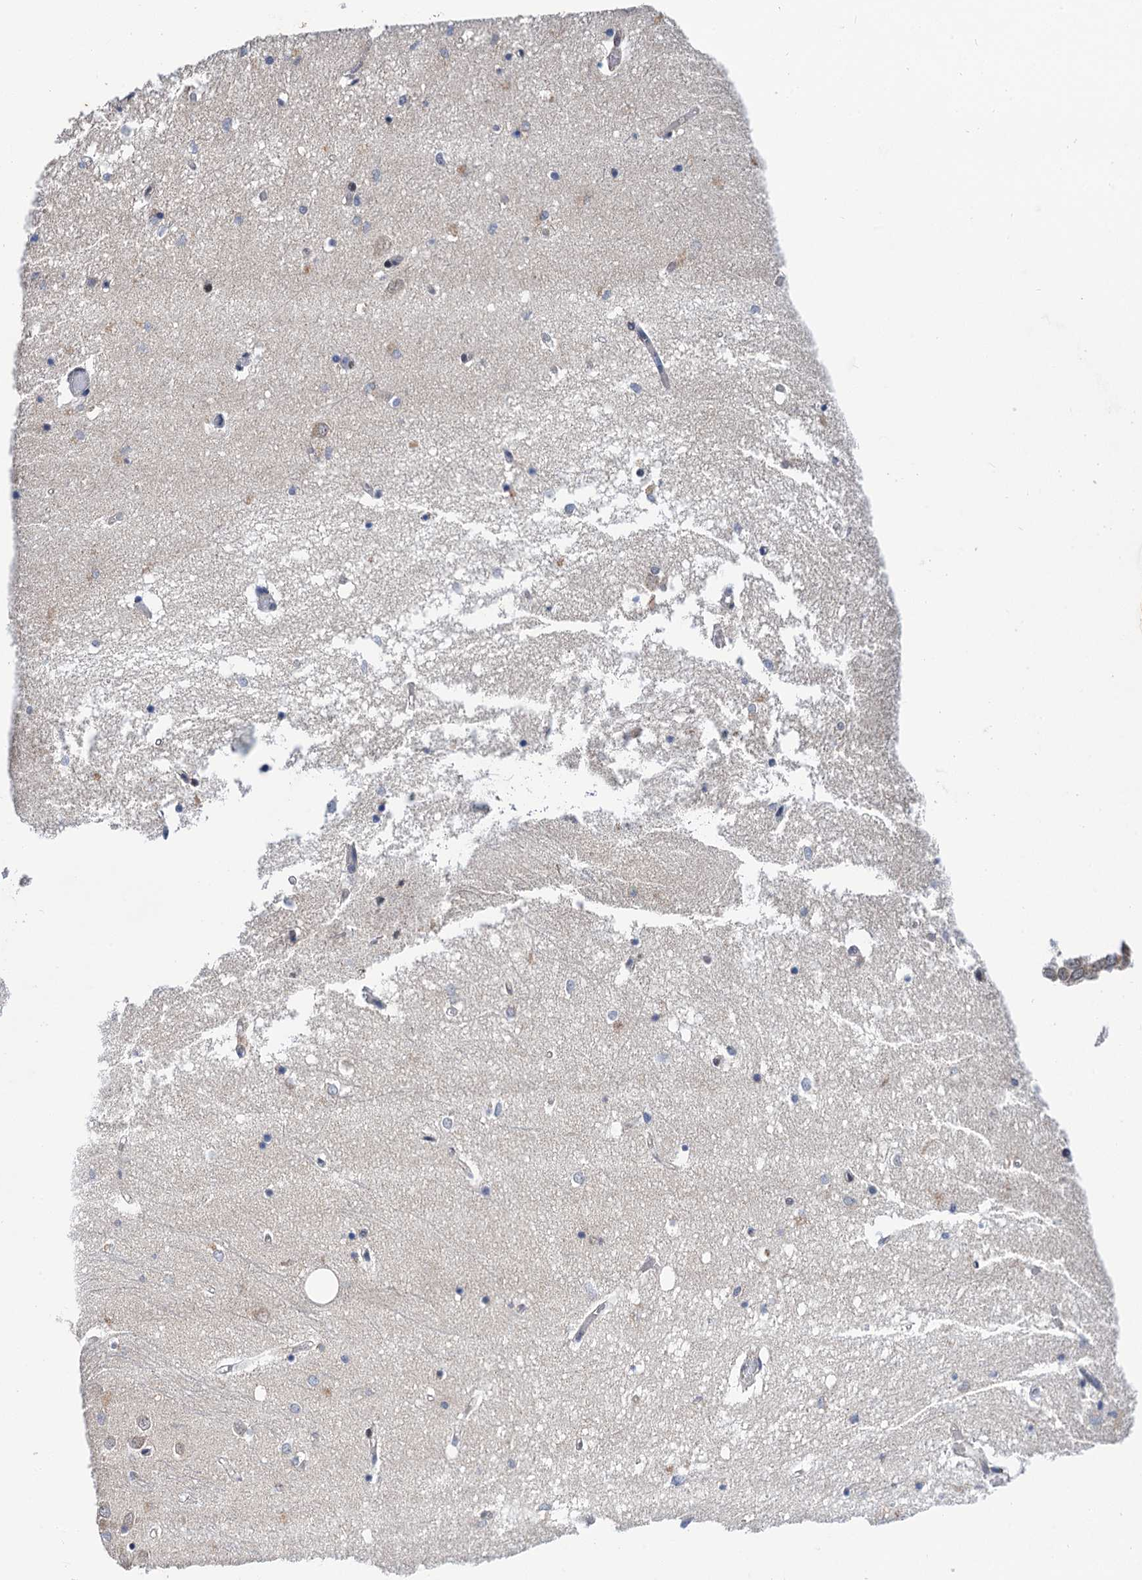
{"staining": {"intensity": "negative", "quantity": "none", "location": "none"}, "tissue": "hippocampus", "cell_type": "Glial cells", "image_type": "normal", "snomed": [{"axis": "morphology", "description": "Normal tissue, NOS"}, {"axis": "topography", "description": "Hippocampus"}], "caption": "This is a histopathology image of immunohistochemistry (IHC) staining of unremarkable hippocampus, which shows no expression in glial cells.", "gene": "CMPK2", "patient": {"sex": "male", "age": 70}}